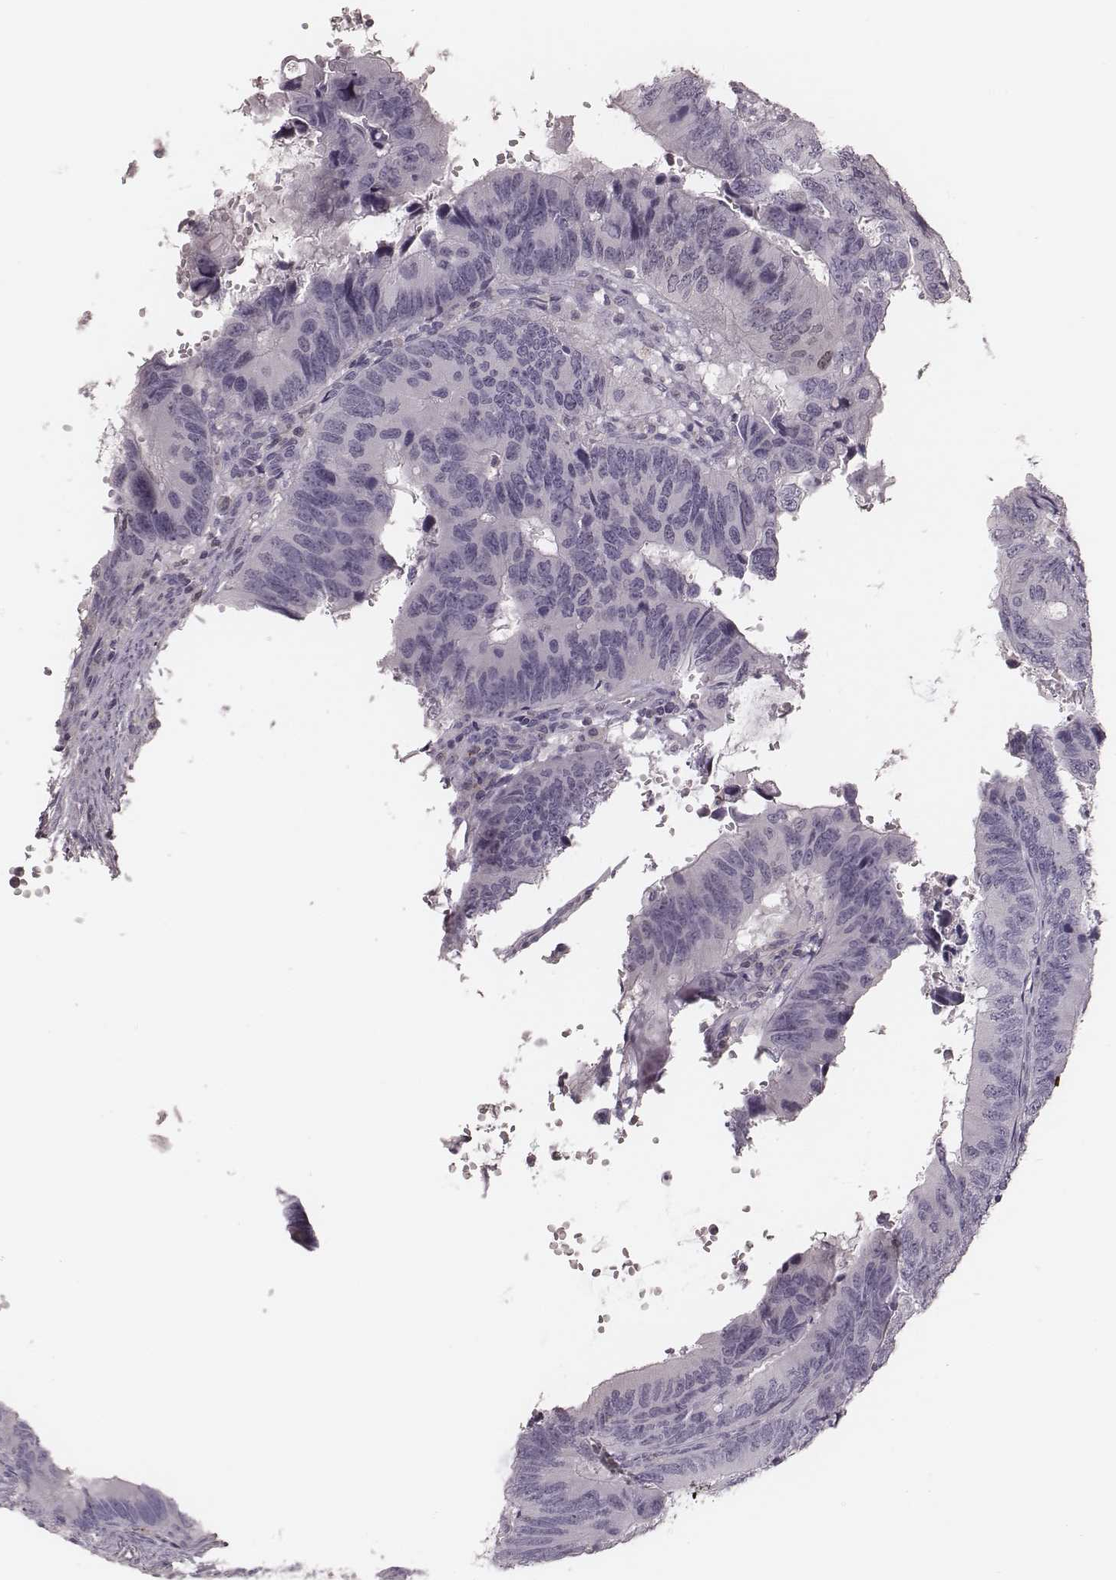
{"staining": {"intensity": "negative", "quantity": "none", "location": "none"}, "tissue": "colorectal cancer", "cell_type": "Tumor cells", "image_type": "cancer", "snomed": [{"axis": "morphology", "description": "Adenocarcinoma, NOS"}, {"axis": "topography", "description": "Colon"}], "caption": "High magnification brightfield microscopy of colorectal adenocarcinoma stained with DAB (3,3'-diaminobenzidine) (brown) and counterstained with hematoxylin (blue): tumor cells show no significant staining.", "gene": "MSX1", "patient": {"sex": "female", "age": 82}}